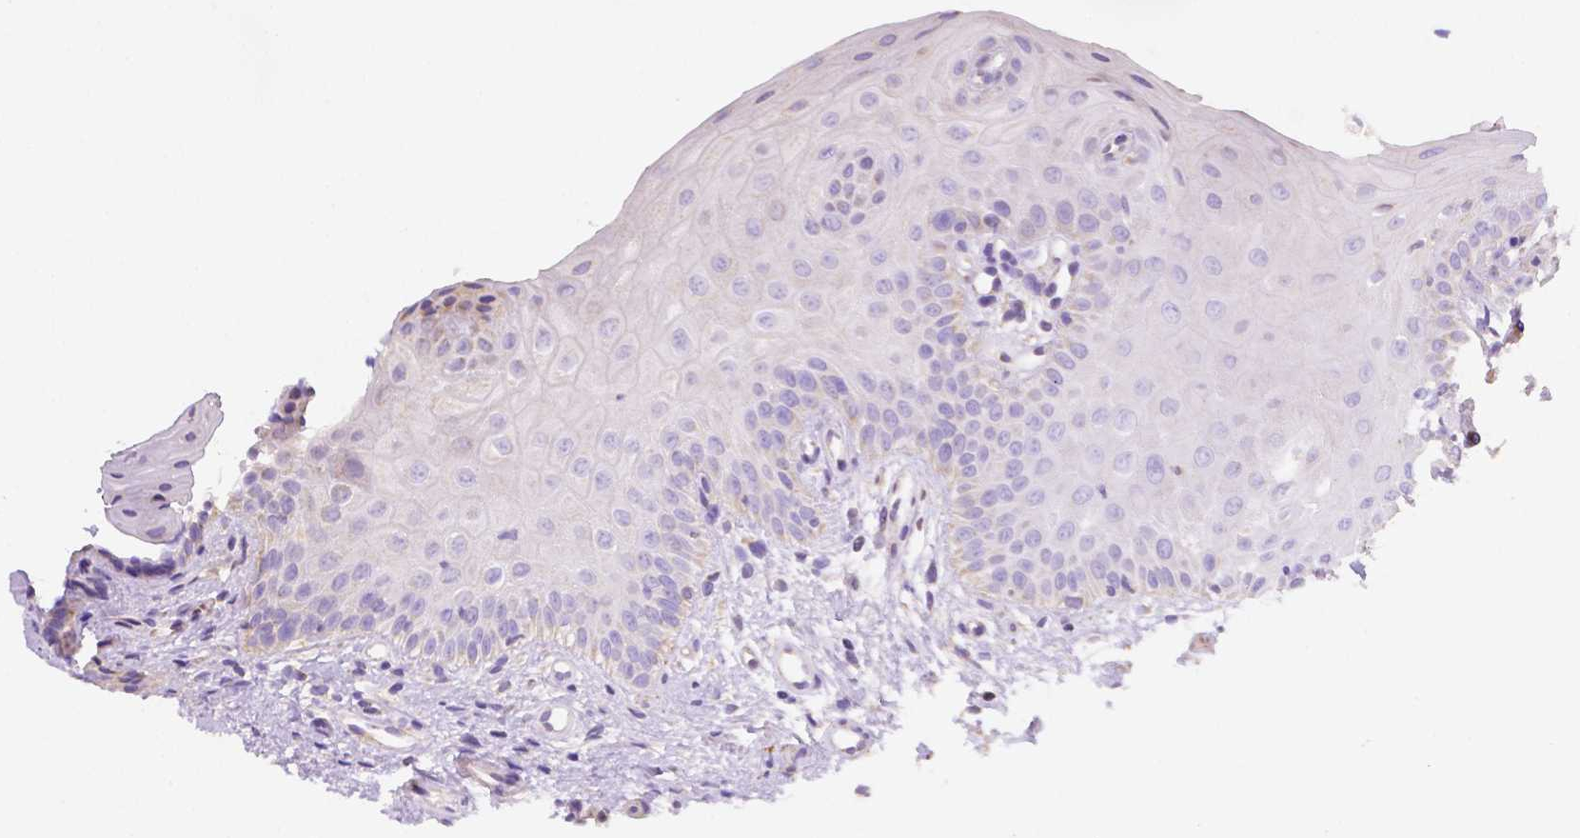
{"staining": {"intensity": "negative", "quantity": "none", "location": "none"}, "tissue": "oral mucosa", "cell_type": "Squamous epithelial cells", "image_type": "normal", "snomed": [{"axis": "morphology", "description": "Normal tissue, NOS"}, {"axis": "topography", "description": "Oral tissue"}], "caption": "Immunohistochemical staining of benign human oral mucosa exhibits no significant positivity in squamous epithelial cells.", "gene": "SGTB", "patient": {"sex": "female", "age": 73}}